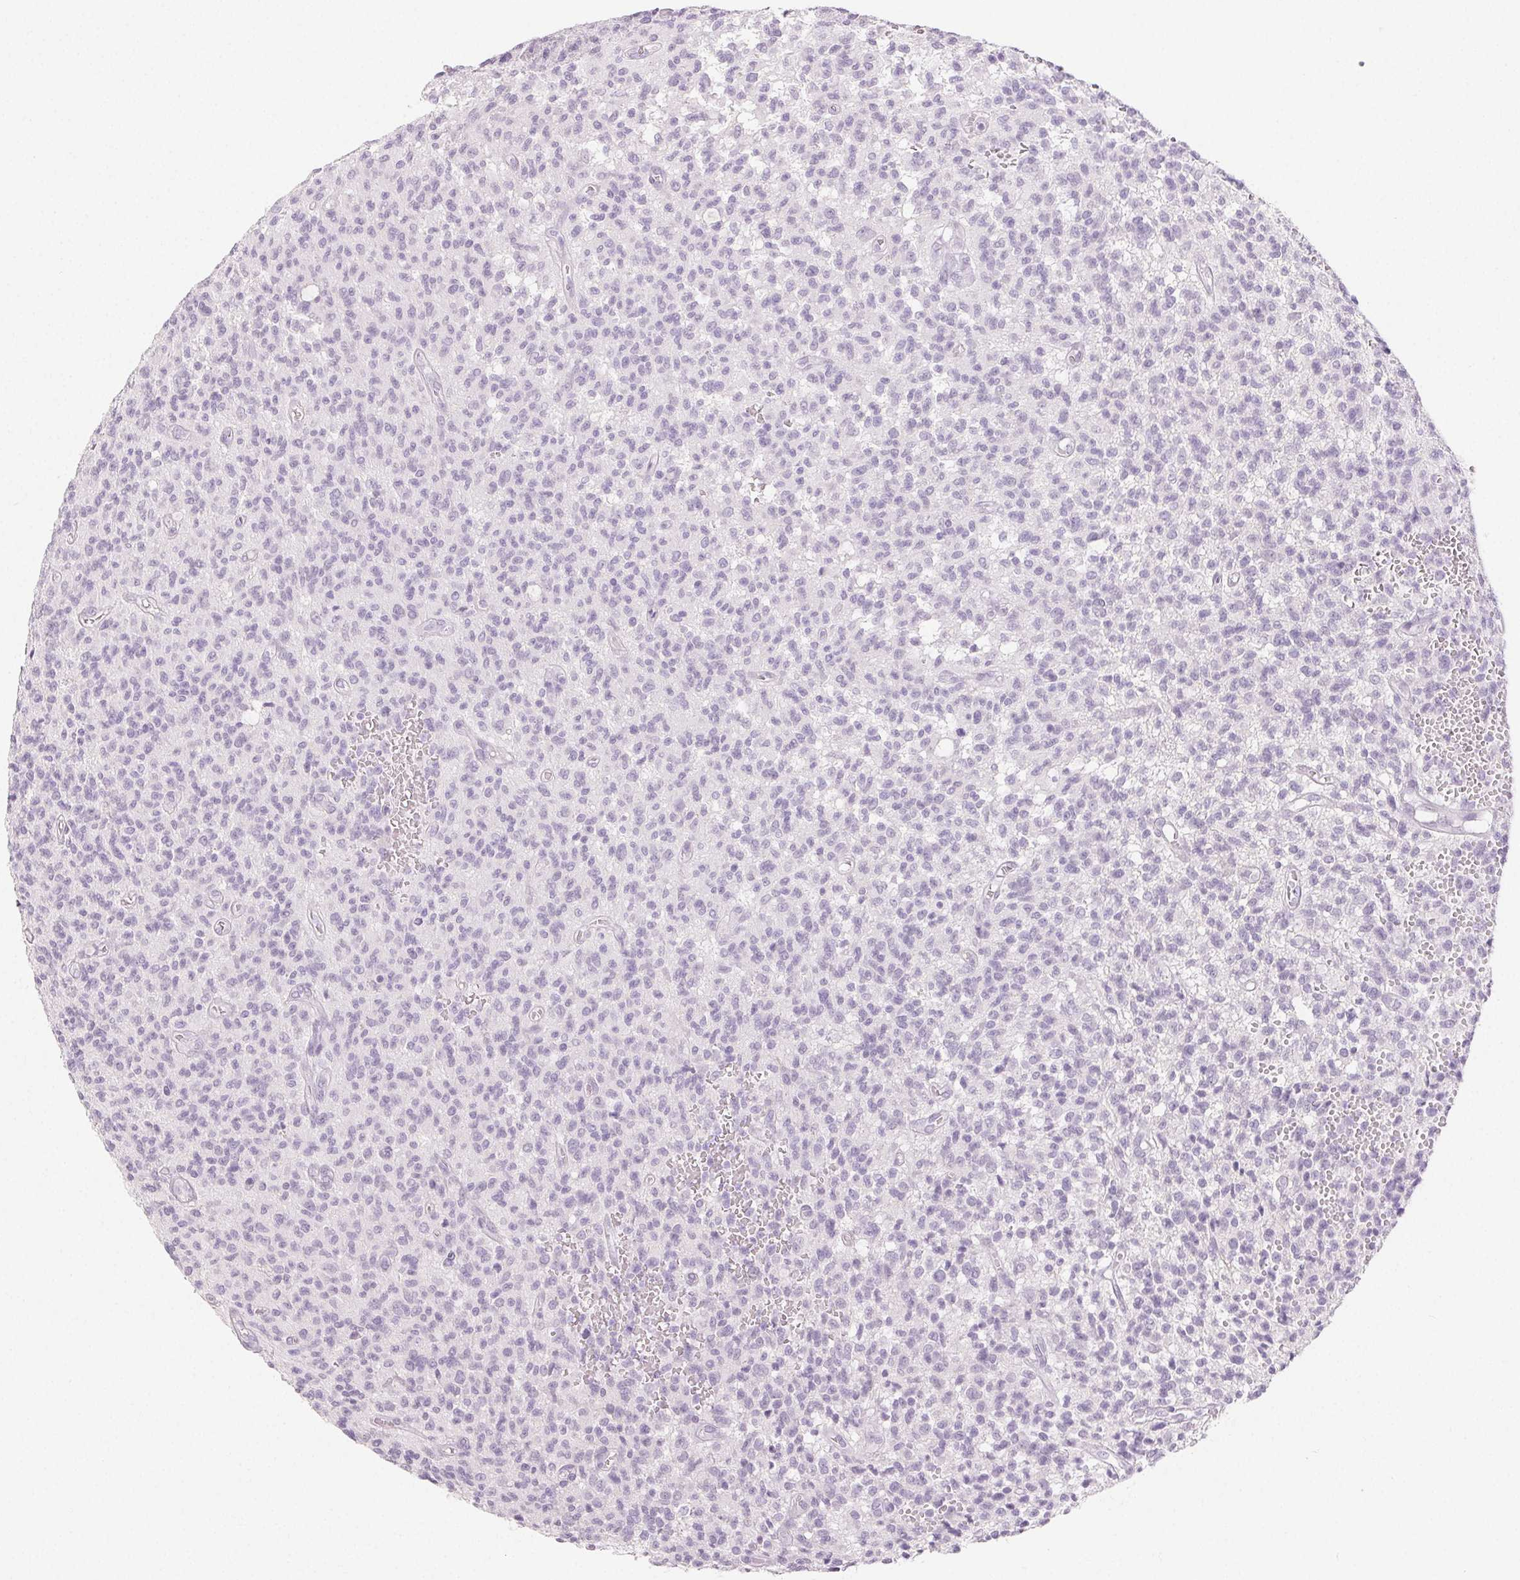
{"staining": {"intensity": "negative", "quantity": "none", "location": "none"}, "tissue": "glioma", "cell_type": "Tumor cells", "image_type": "cancer", "snomed": [{"axis": "morphology", "description": "Glioma, malignant, Low grade"}, {"axis": "topography", "description": "Brain"}], "caption": "There is no significant staining in tumor cells of glioma.", "gene": "PI3", "patient": {"sex": "male", "age": 64}}